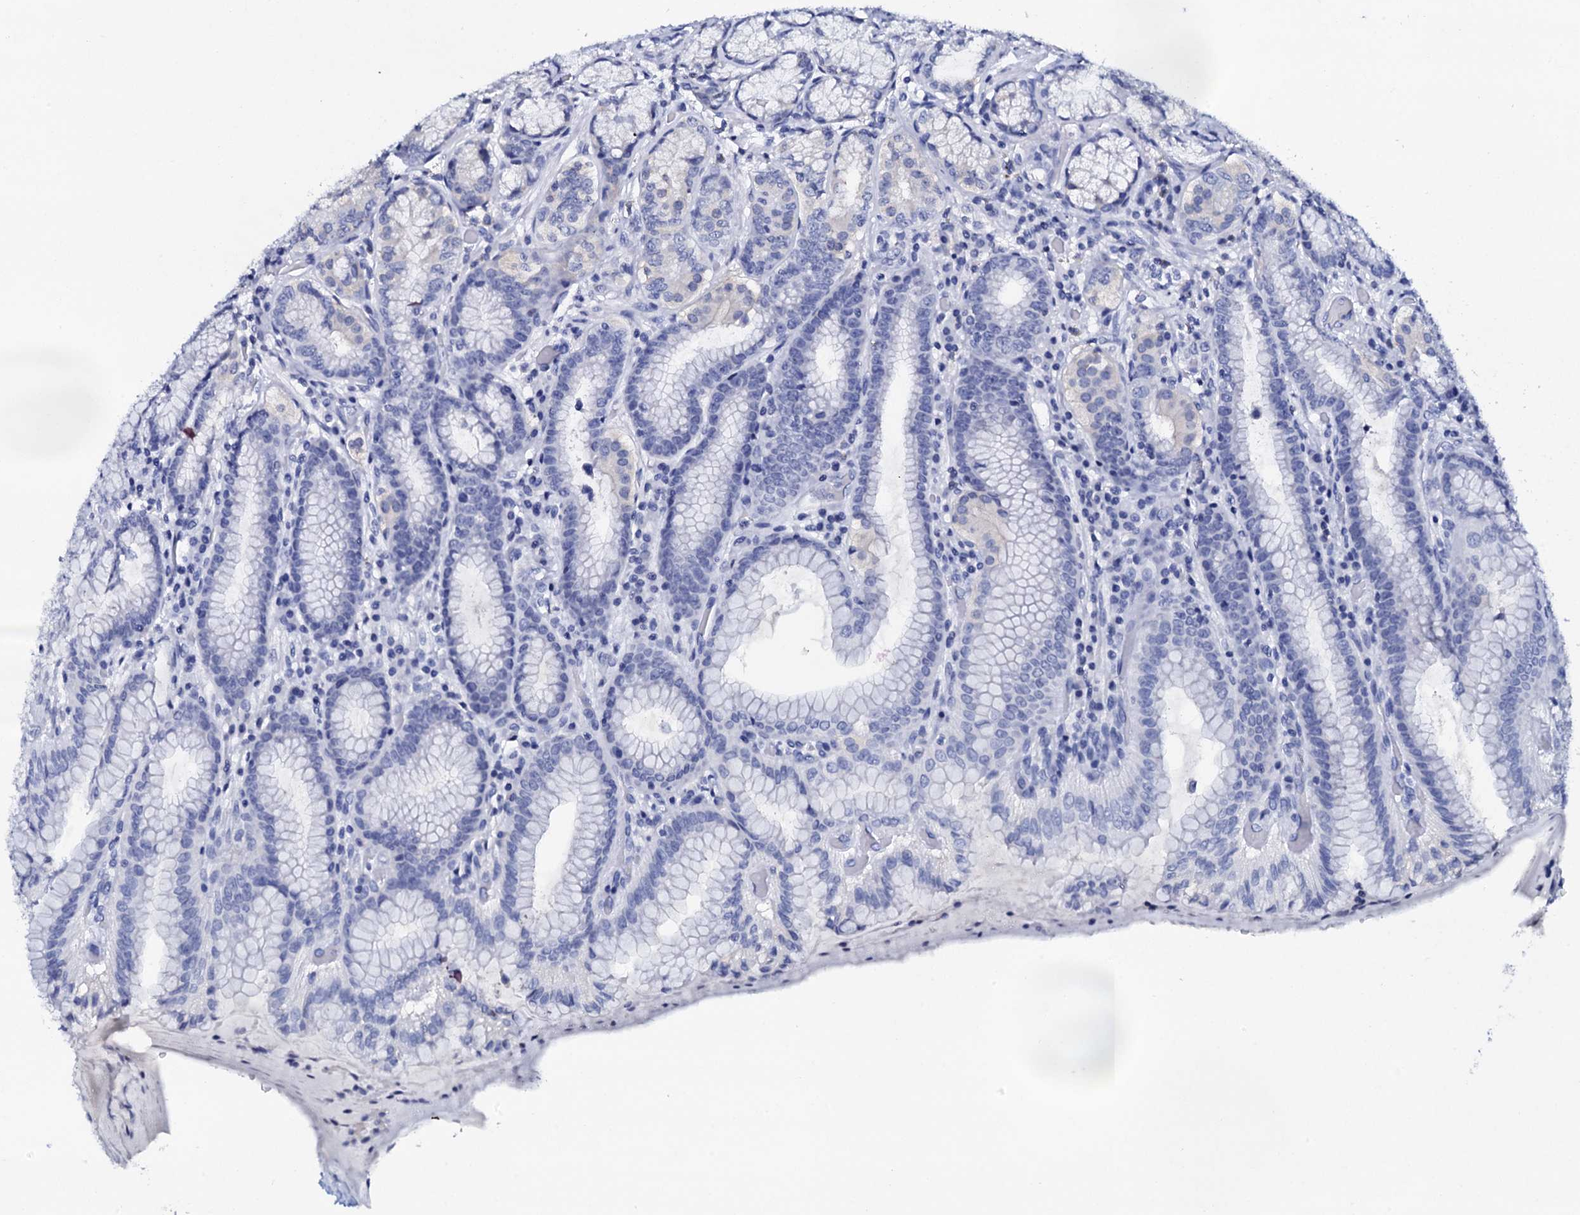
{"staining": {"intensity": "negative", "quantity": "none", "location": "none"}, "tissue": "stomach", "cell_type": "Glandular cells", "image_type": "normal", "snomed": [{"axis": "morphology", "description": "Normal tissue, NOS"}, {"axis": "topography", "description": "Stomach, upper"}, {"axis": "topography", "description": "Stomach, lower"}], "caption": "IHC of unremarkable human stomach demonstrates no staining in glandular cells.", "gene": "FBXL16", "patient": {"sex": "female", "age": 76}}